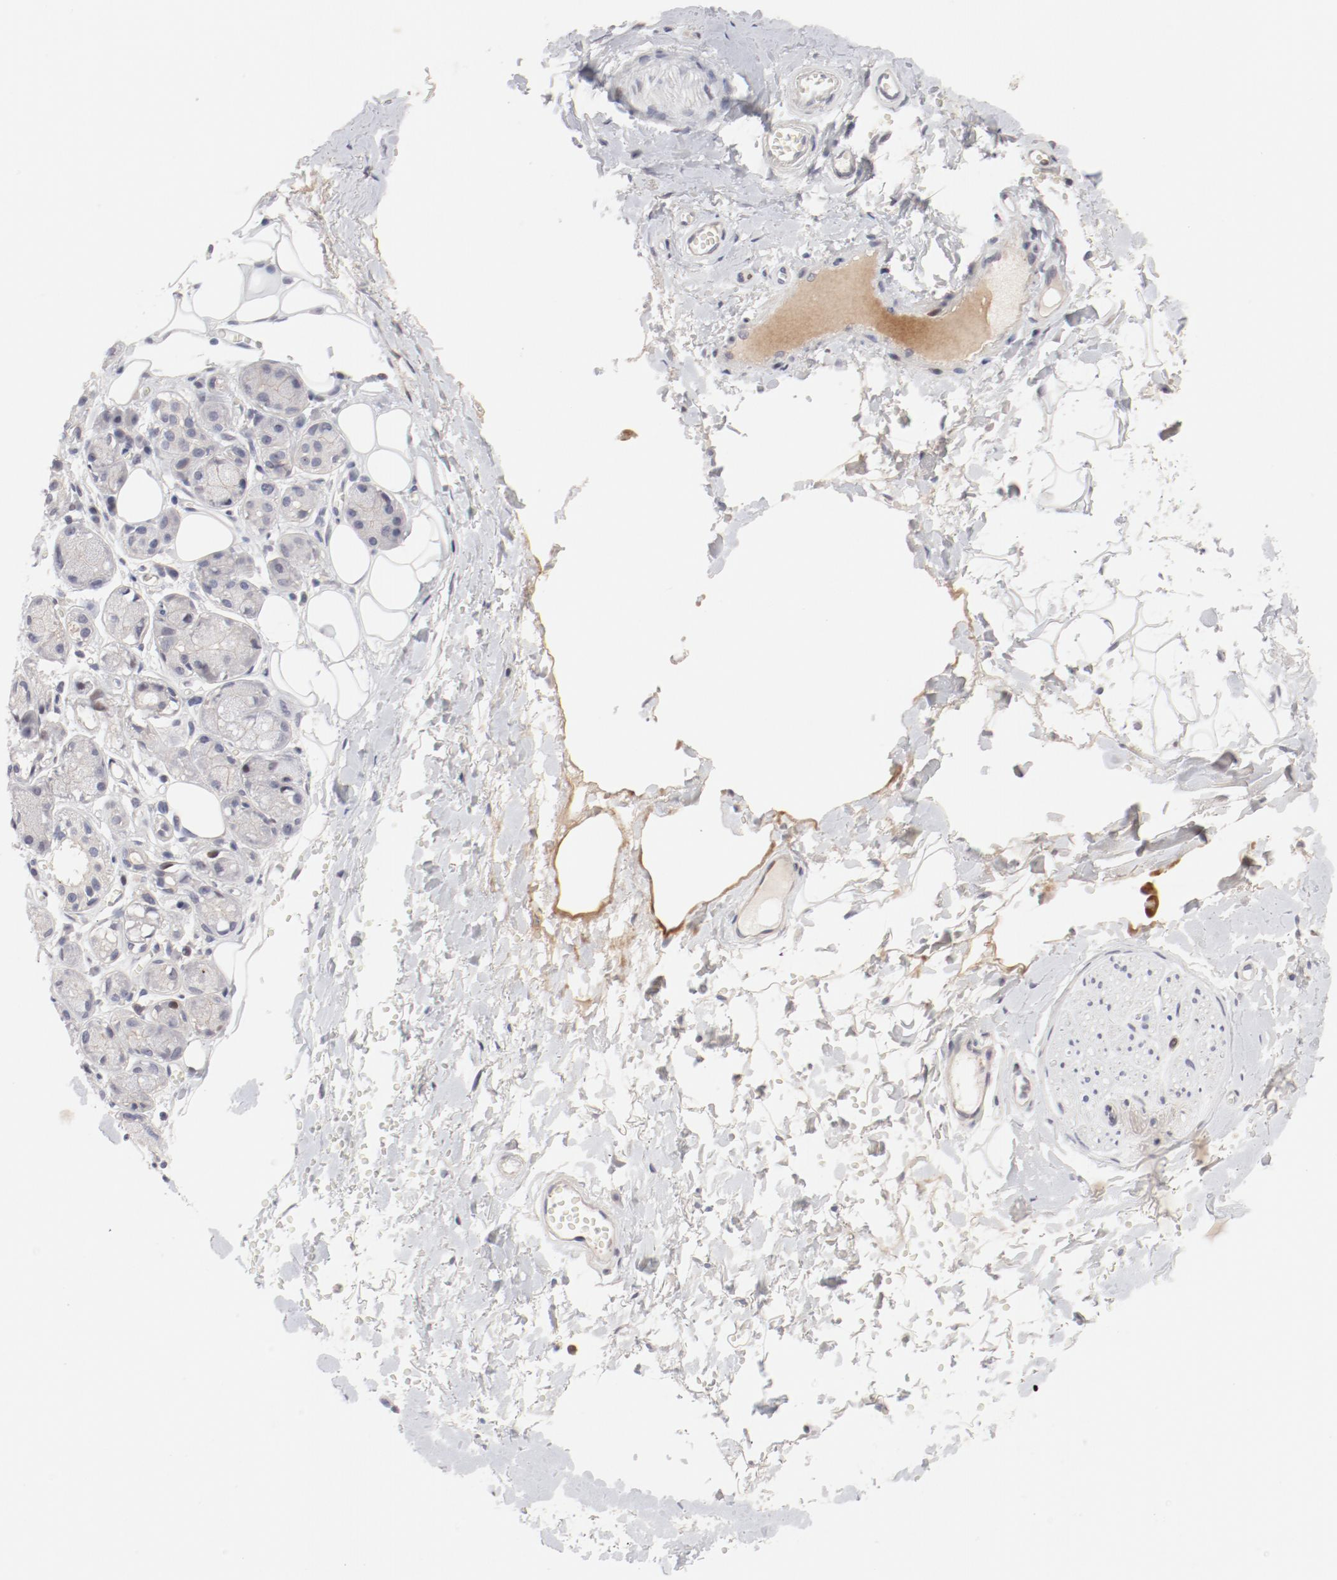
{"staining": {"intensity": "negative", "quantity": "none", "location": "none"}, "tissue": "adipose tissue", "cell_type": "Adipocytes", "image_type": "normal", "snomed": [{"axis": "morphology", "description": "Normal tissue, NOS"}, {"axis": "morphology", "description": "Inflammation, NOS"}, {"axis": "topography", "description": "Salivary gland"}, {"axis": "topography", "description": "Peripheral nerve tissue"}], "caption": "DAB immunohistochemical staining of normal human adipose tissue exhibits no significant staining in adipocytes.", "gene": "FSCB", "patient": {"sex": "female", "age": 75}}